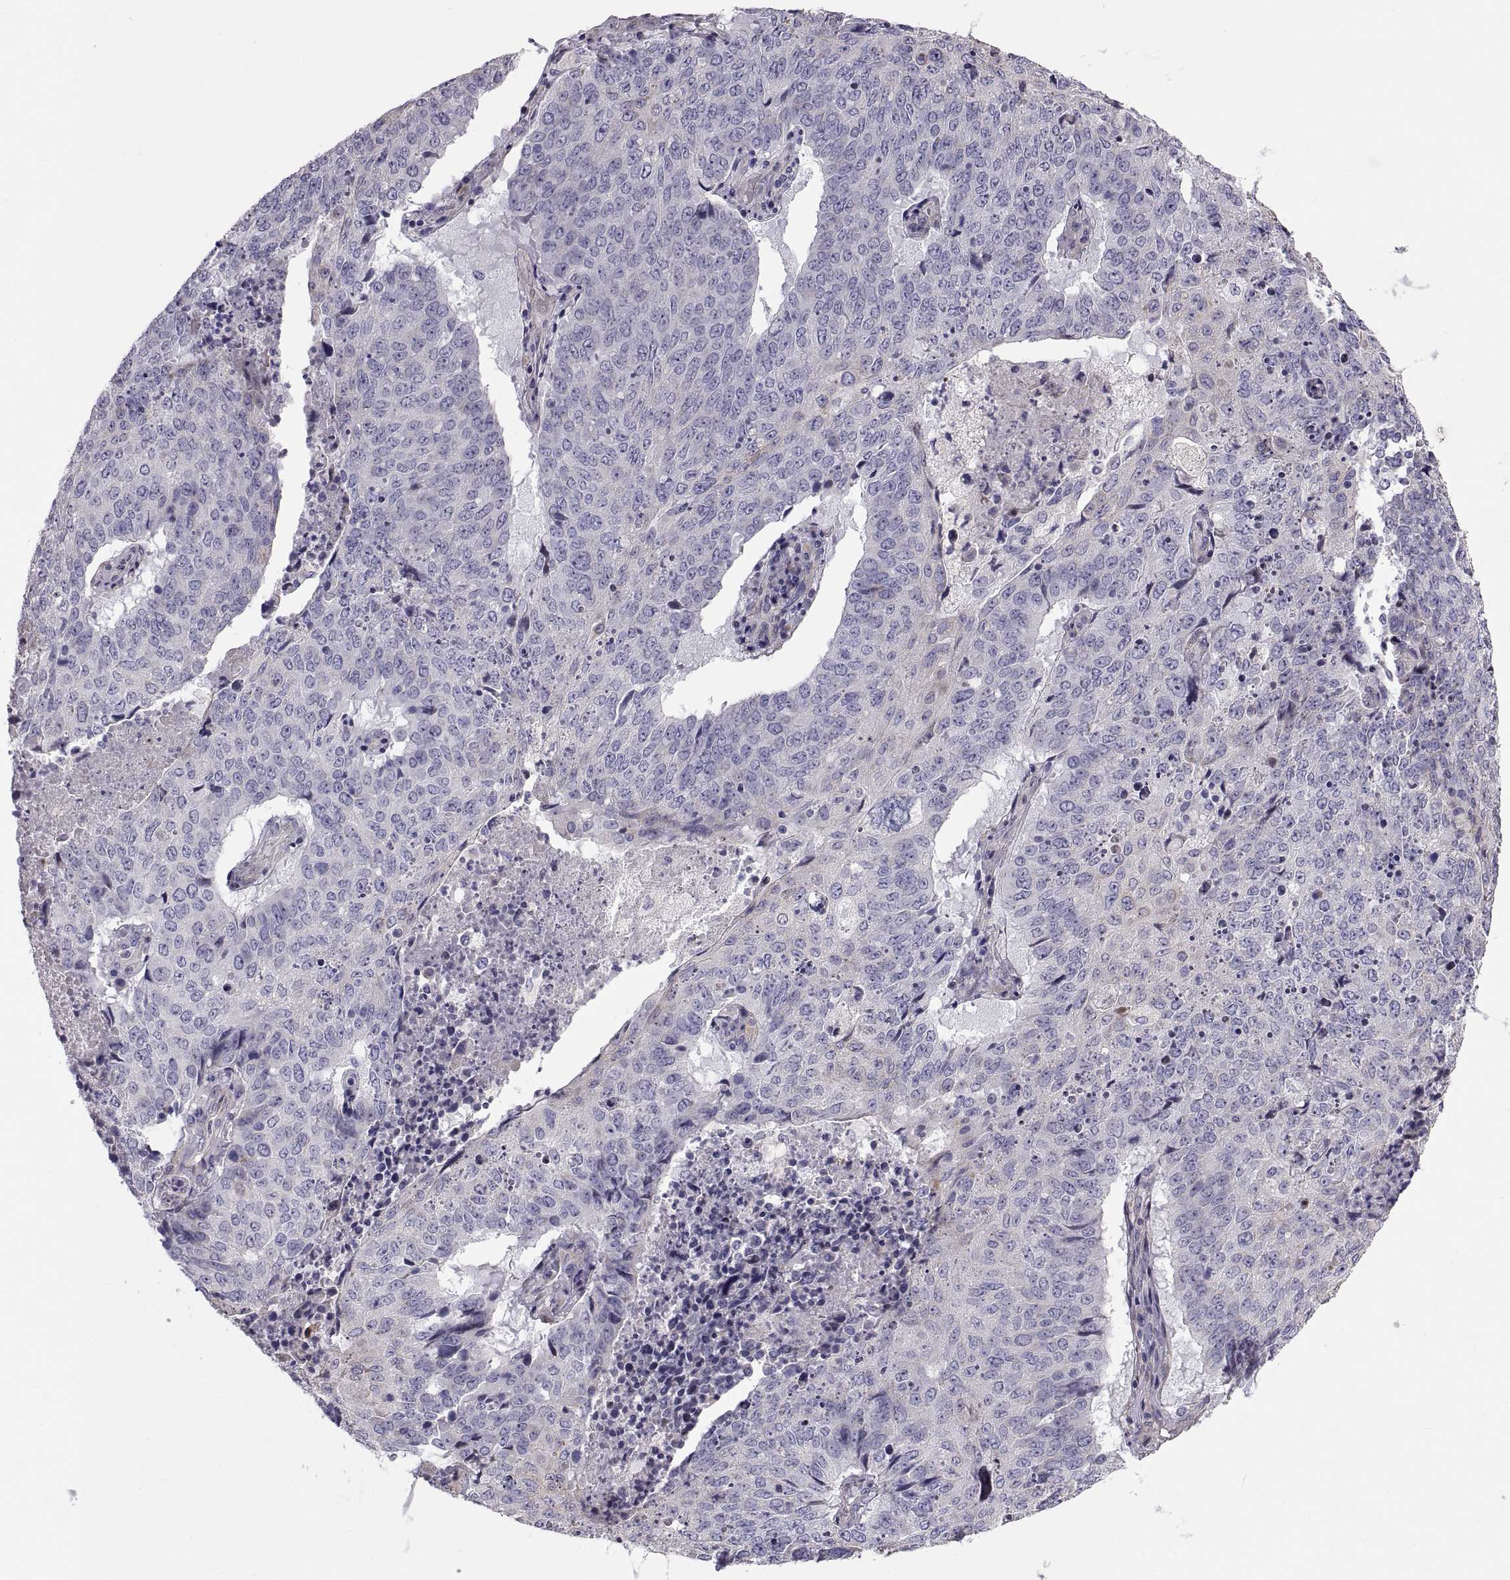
{"staining": {"intensity": "negative", "quantity": "none", "location": "none"}, "tissue": "lung cancer", "cell_type": "Tumor cells", "image_type": "cancer", "snomed": [{"axis": "morphology", "description": "Normal tissue, NOS"}, {"axis": "morphology", "description": "Squamous cell carcinoma, NOS"}, {"axis": "topography", "description": "Bronchus"}, {"axis": "topography", "description": "Lung"}], "caption": "Tumor cells show no significant expression in squamous cell carcinoma (lung). (Stains: DAB IHC with hematoxylin counter stain, Microscopy: brightfield microscopy at high magnification).", "gene": "ANO1", "patient": {"sex": "male", "age": 64}}